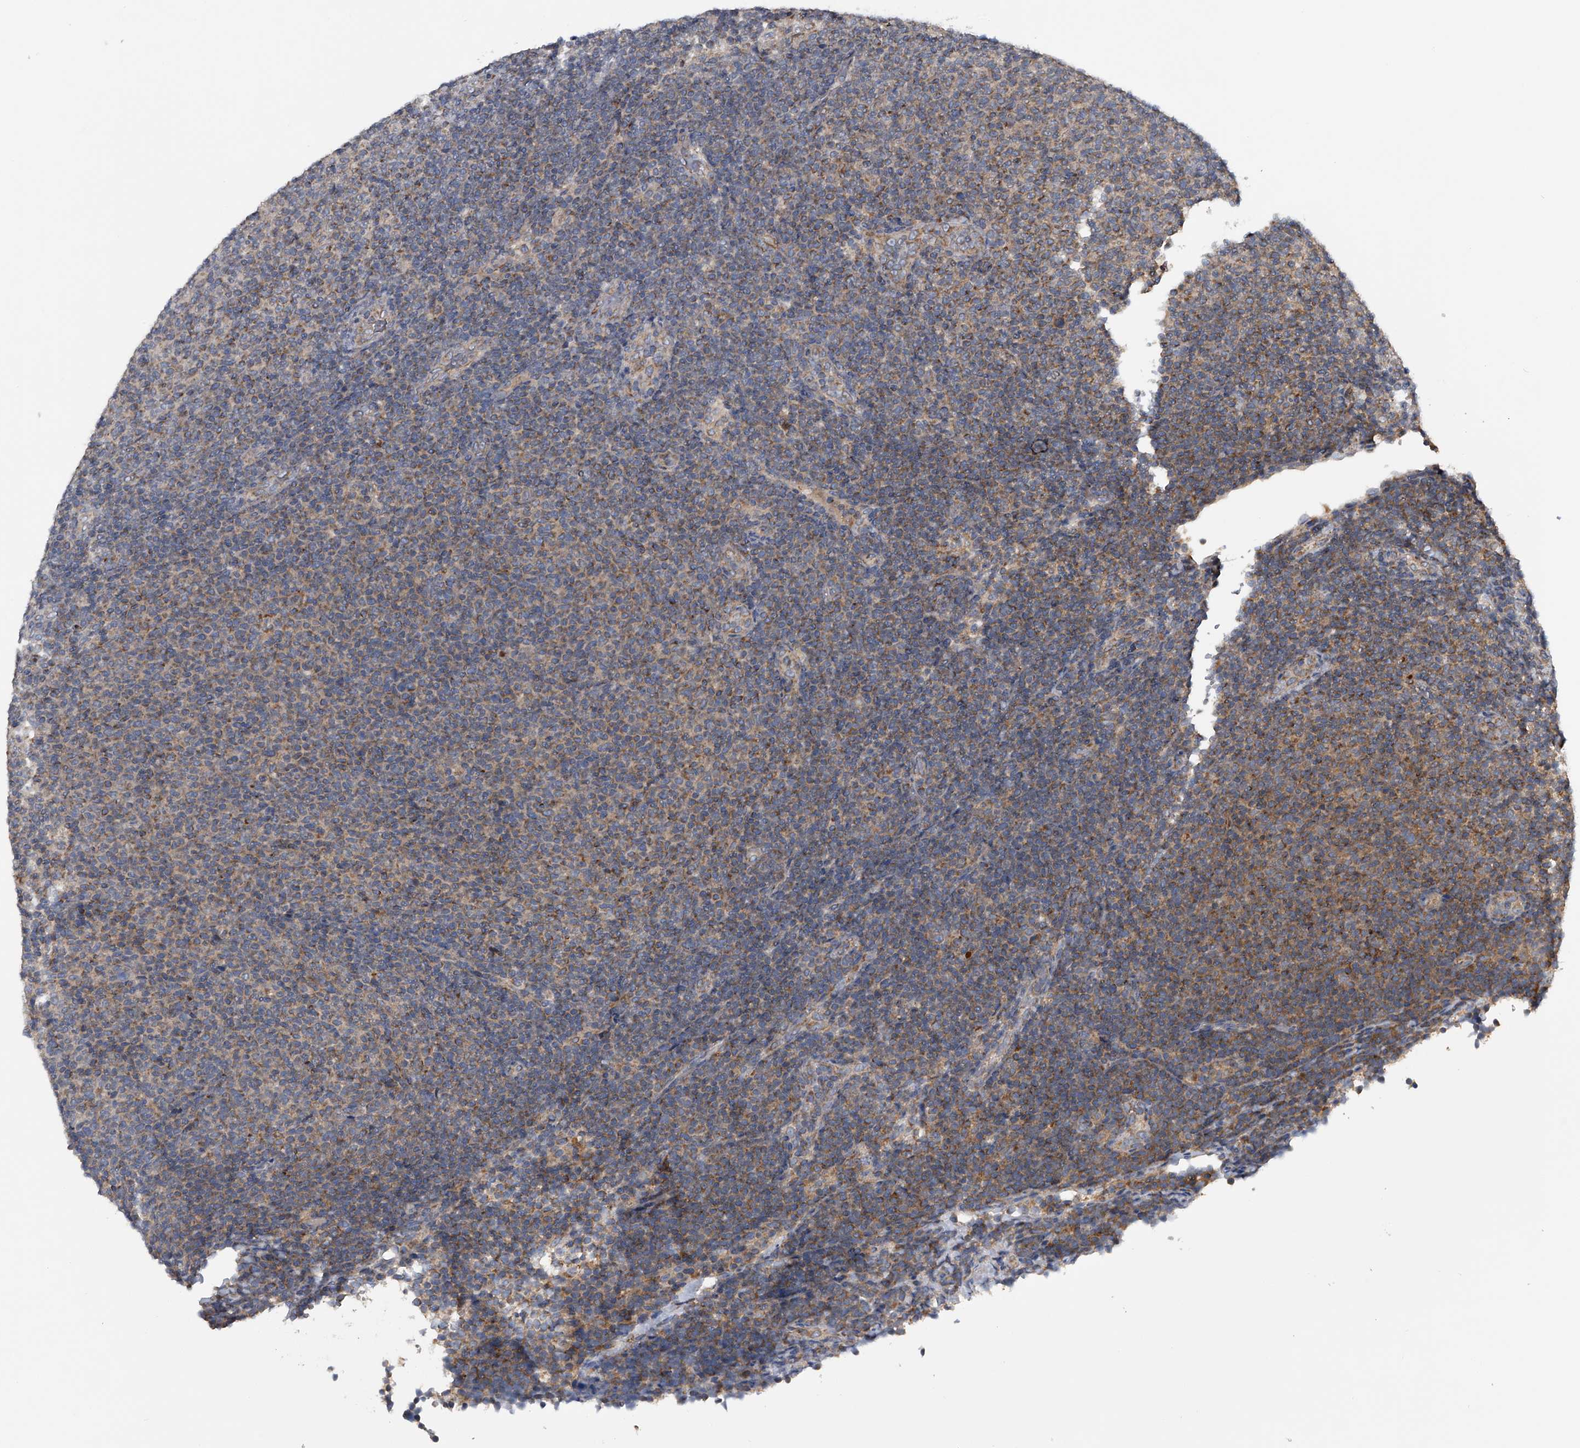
{"staining": {"intensity": "moderate", "quantity": "25%-75%", "location": "cytoplasmic/membranous"}, "tissue": "lymphoma", "cell_type": "Tumor cells", "image_type": "cancer", "snomed": [{"axis": "morphology", "description": "Malignant lymphoma, non-Hodgkin's type, Low grade"}, {"axis": "topography", "description": "Lymph node"}], "caption": "Lymphoma stained with DAB immunohistochemistry (IHC) exhibits medium levels of moderate cytoplasmic/membranous positivity in about 25%-75% of tumor cells. (brown staining indicates protein expression, while blue staining denotes nuclei).", "gene": "LYRM4", "patient": {"sex": "male", "age": 66}}